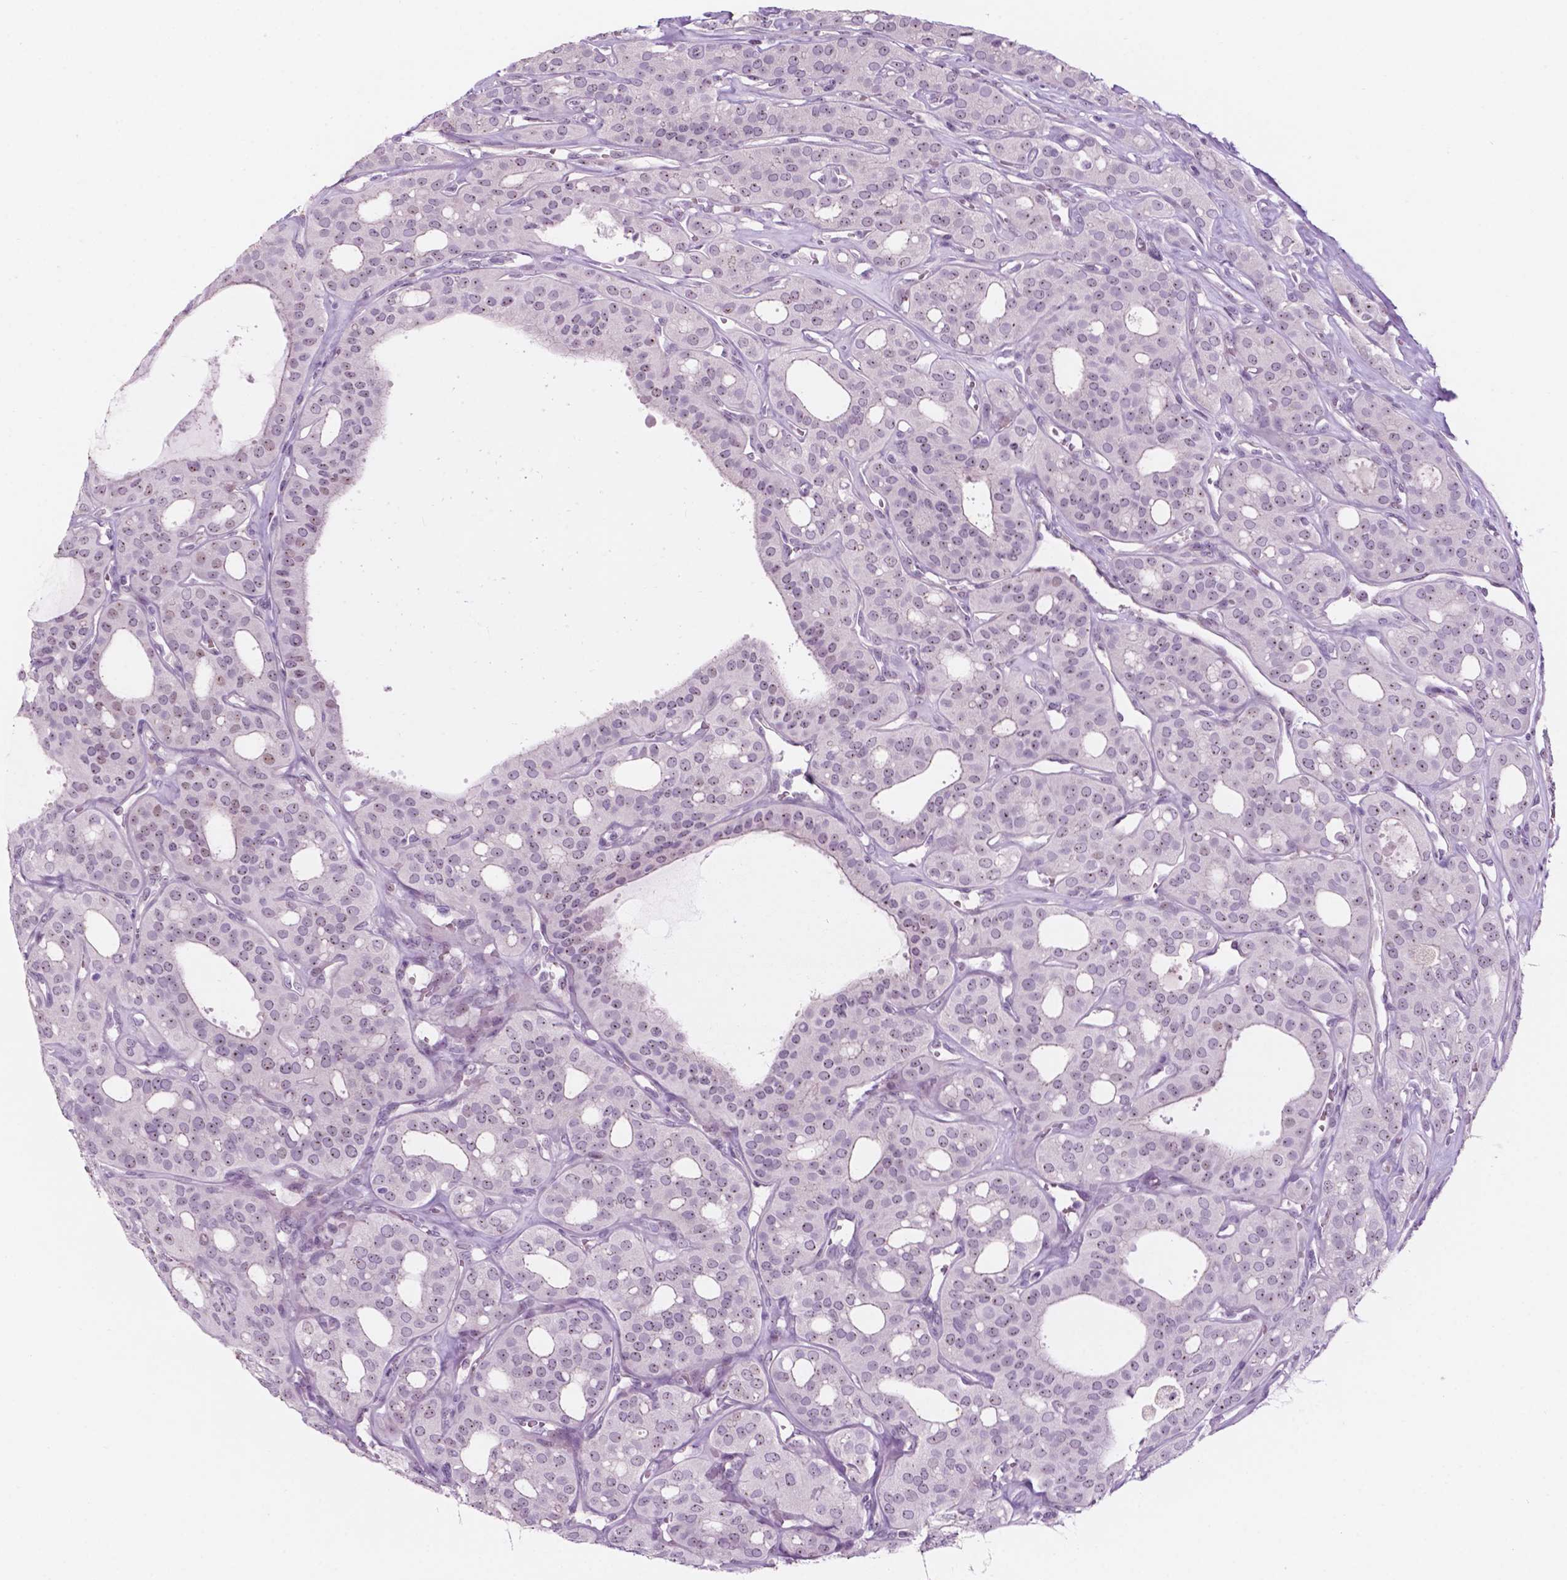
{"staining": {"intensity": "negative", "quantity": "none", "location": "none"}, "tissue": "thyroid cancer", "cell_type": "Tumor cells", "image_type": "cancer", "snomed": [{"axis": "morphology", "description": "Follicular adenoma carcinoma, NOS"}, {"axis": "topography", "description": "Thyroid gland"}], "caption": "This is a histopathology image of immunohistochemistry staining of follicular adenoma carcinoma (thyroid), which shows no positivity in tumor cells. (DAB immunohistochemistry (IHC) with hematoxylin counter stain).", "gene": "ZNF853", "patient": {"sex": "male", "age": 75}}